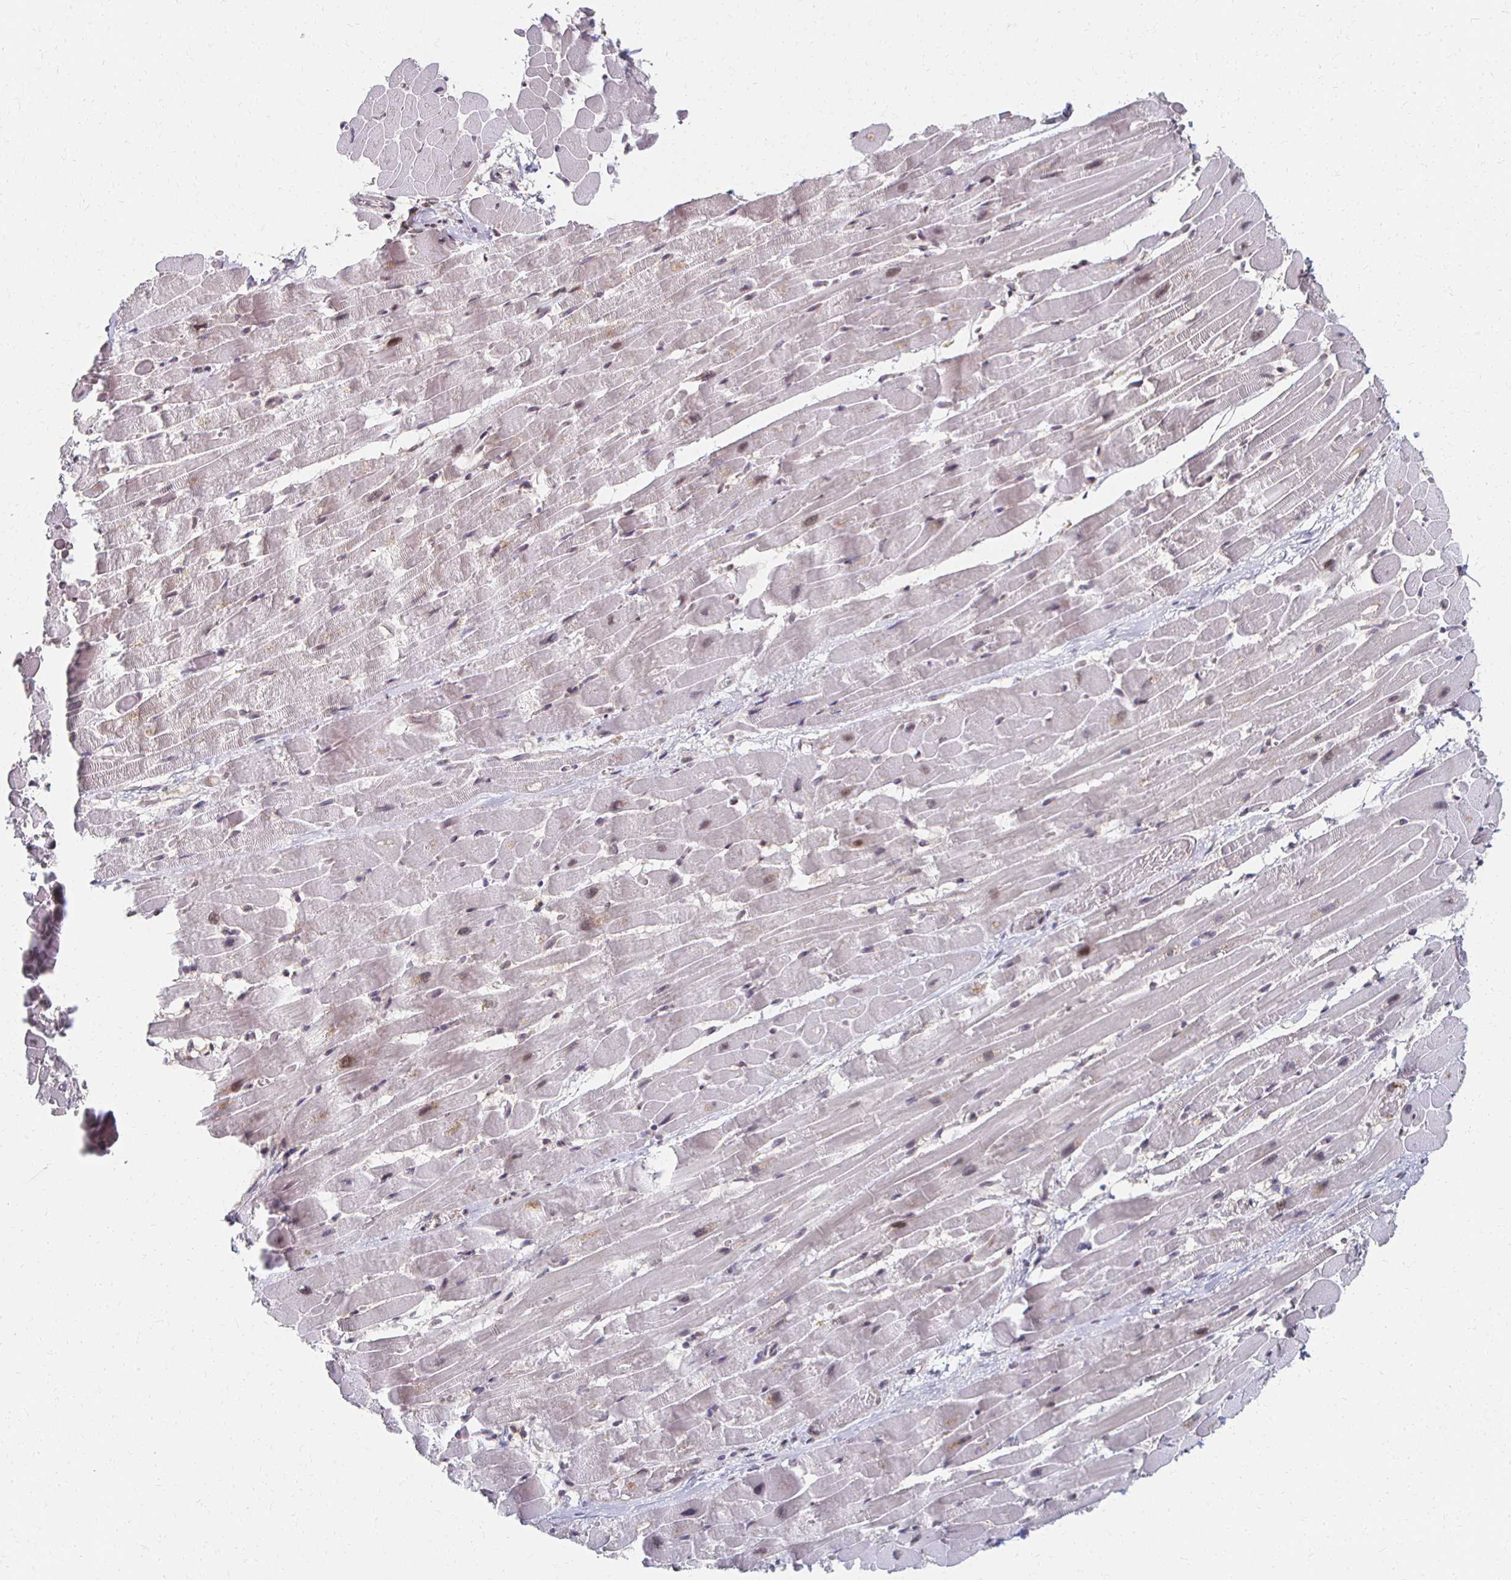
{"staining": {"intensity": "weak", "quantity": "25%-75%", "location": "cytoplasmic/membranous,nuclear"}, "tissue": "heart muscle", "cell_type": "Cardiomyocytes", "image_type": "normal", "snomed": [{"axis": "morphology", "description": "Normal tissue, NOS"}, {"axis": "topography", "description": "Heart"}], "caption": "Heart muscle was stained to show a protein in brown. There is low levels of weak cytoplasmic/membranous,nuclear positivity in approximately 25%-75% of cardiomyocytes.", "gene": "DAB1", "patient": {"sex": "male", "age": 37}}